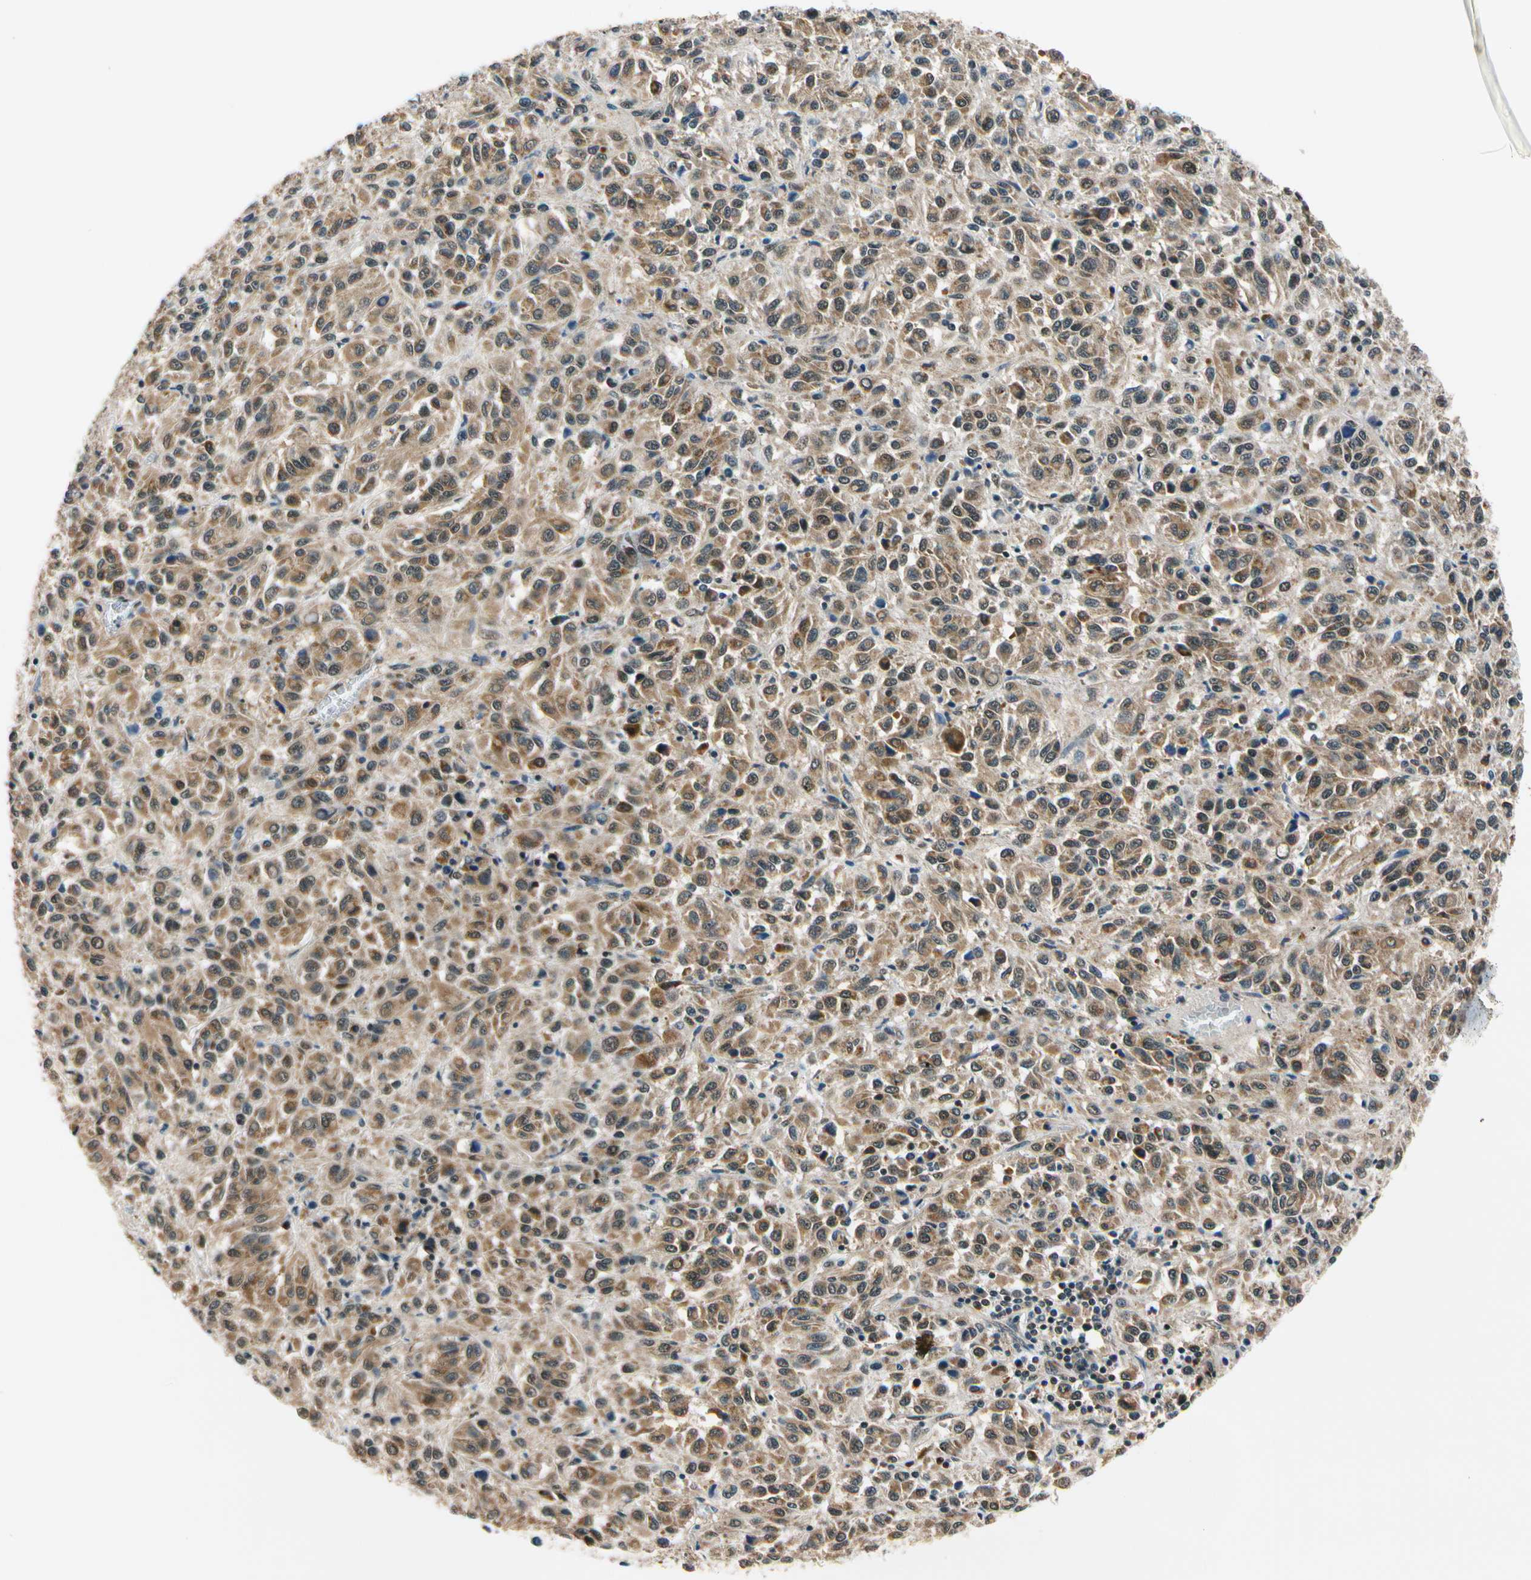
{"staining": {"intensity": "moderate", "quantity": ">75%", "location": "cytoplasmic/membranous"}, "tissue": "melanoma", "cell_type": "Tumor cells", "image_type": "cancer", "snomed": [{"axis": "morphology", "description": "Malignant melanoma, Metastatic site"}, {"axis": "topography", "description": "Lung"}], "caption": "Malignant melanoma (metastatic site) was stained to show a protein in brown. There is medium levels of moderate cytoplasmic/membranous staining in approximately >75% of tumor cells.", "gene": "PDK2", "patient": {"sex": "male", "age": 64}}